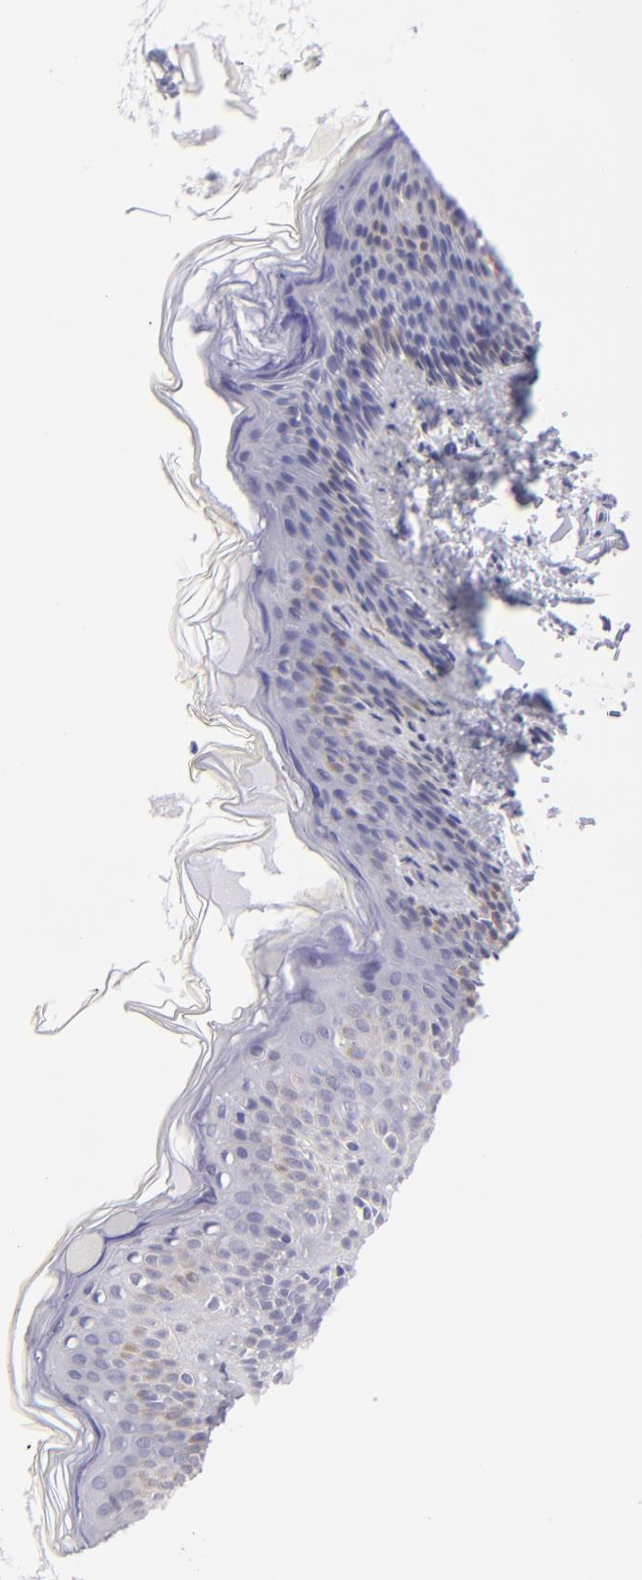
{"staining": {"intensity": "negative", "quantity": "none", "location": "none"}, "tissue": "skin", "cell_type": "Fibroblasts", "image_type": "normal", "snomed": [{"axis": "morphology", "description": "Normal tissue, NOS"}, {"axis": "topography", "description": "Skin"}], "caption": "Human skin stained for a protein using immunohistochemistry demonstrates no staining in fibroblasts.", "gene": "FCER2", "patient": {"sex": "female", "age": 4}}